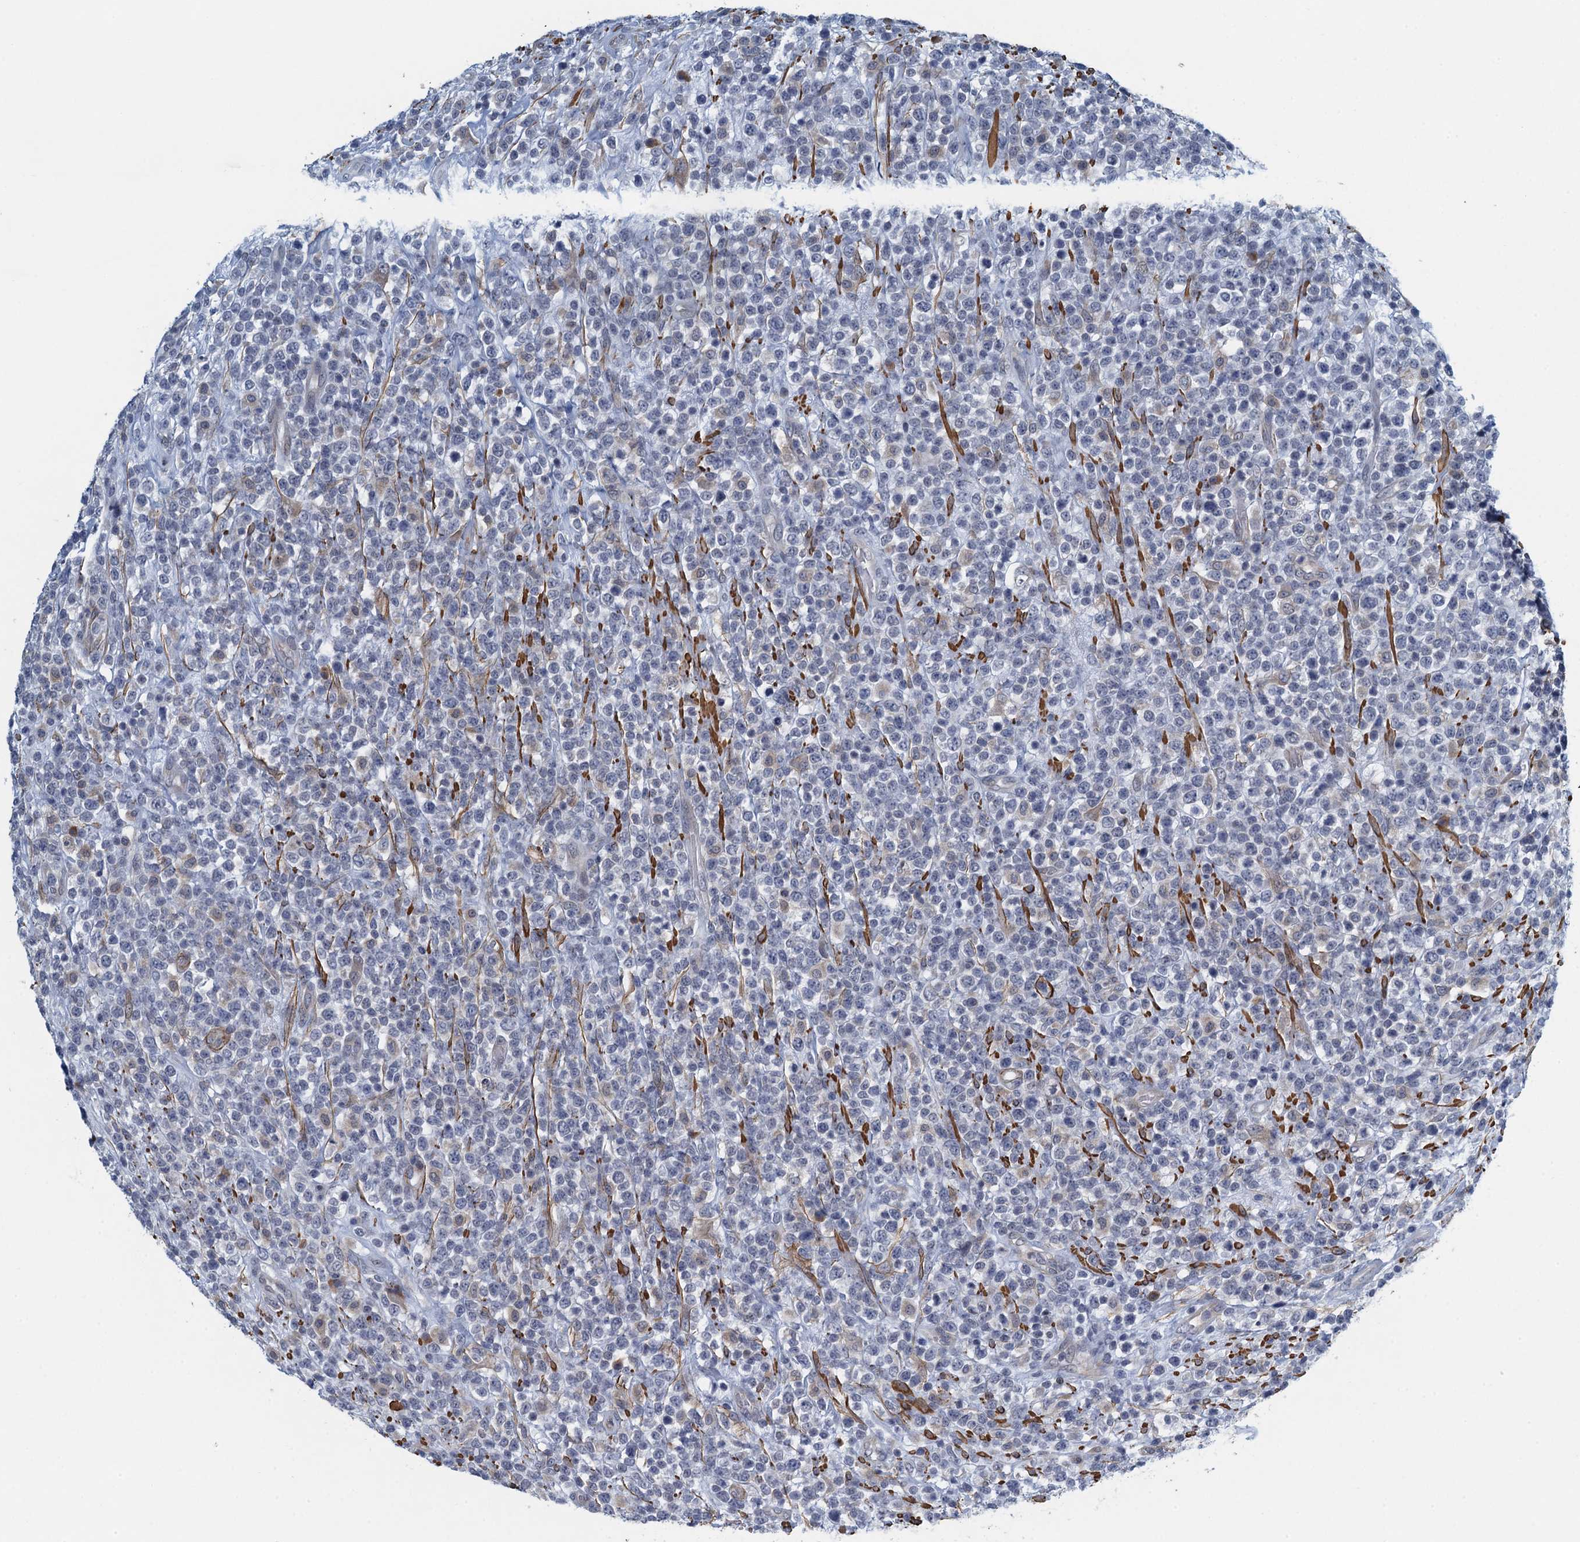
{"staining": {"intensity": "negative", "quantity": "none", "location": "none"}, "tissue": "lymphoma", "cell_type": "Tumor cells", "image_type": "cancer", "snomed": [{"axis": "morphology", "description": "Malignant lymphoma, non-Hodgkin's type, High grade"}, {"axis": "topography", "description": "Colon"}], "caption": "Immunohistochemical staining of malignant lymphoma, non-Hodgkin's type (high-grade) shows no significant expression in tumor cells.", "gene": "ALG2", "patient": {"sex": "female", "age": 53}}